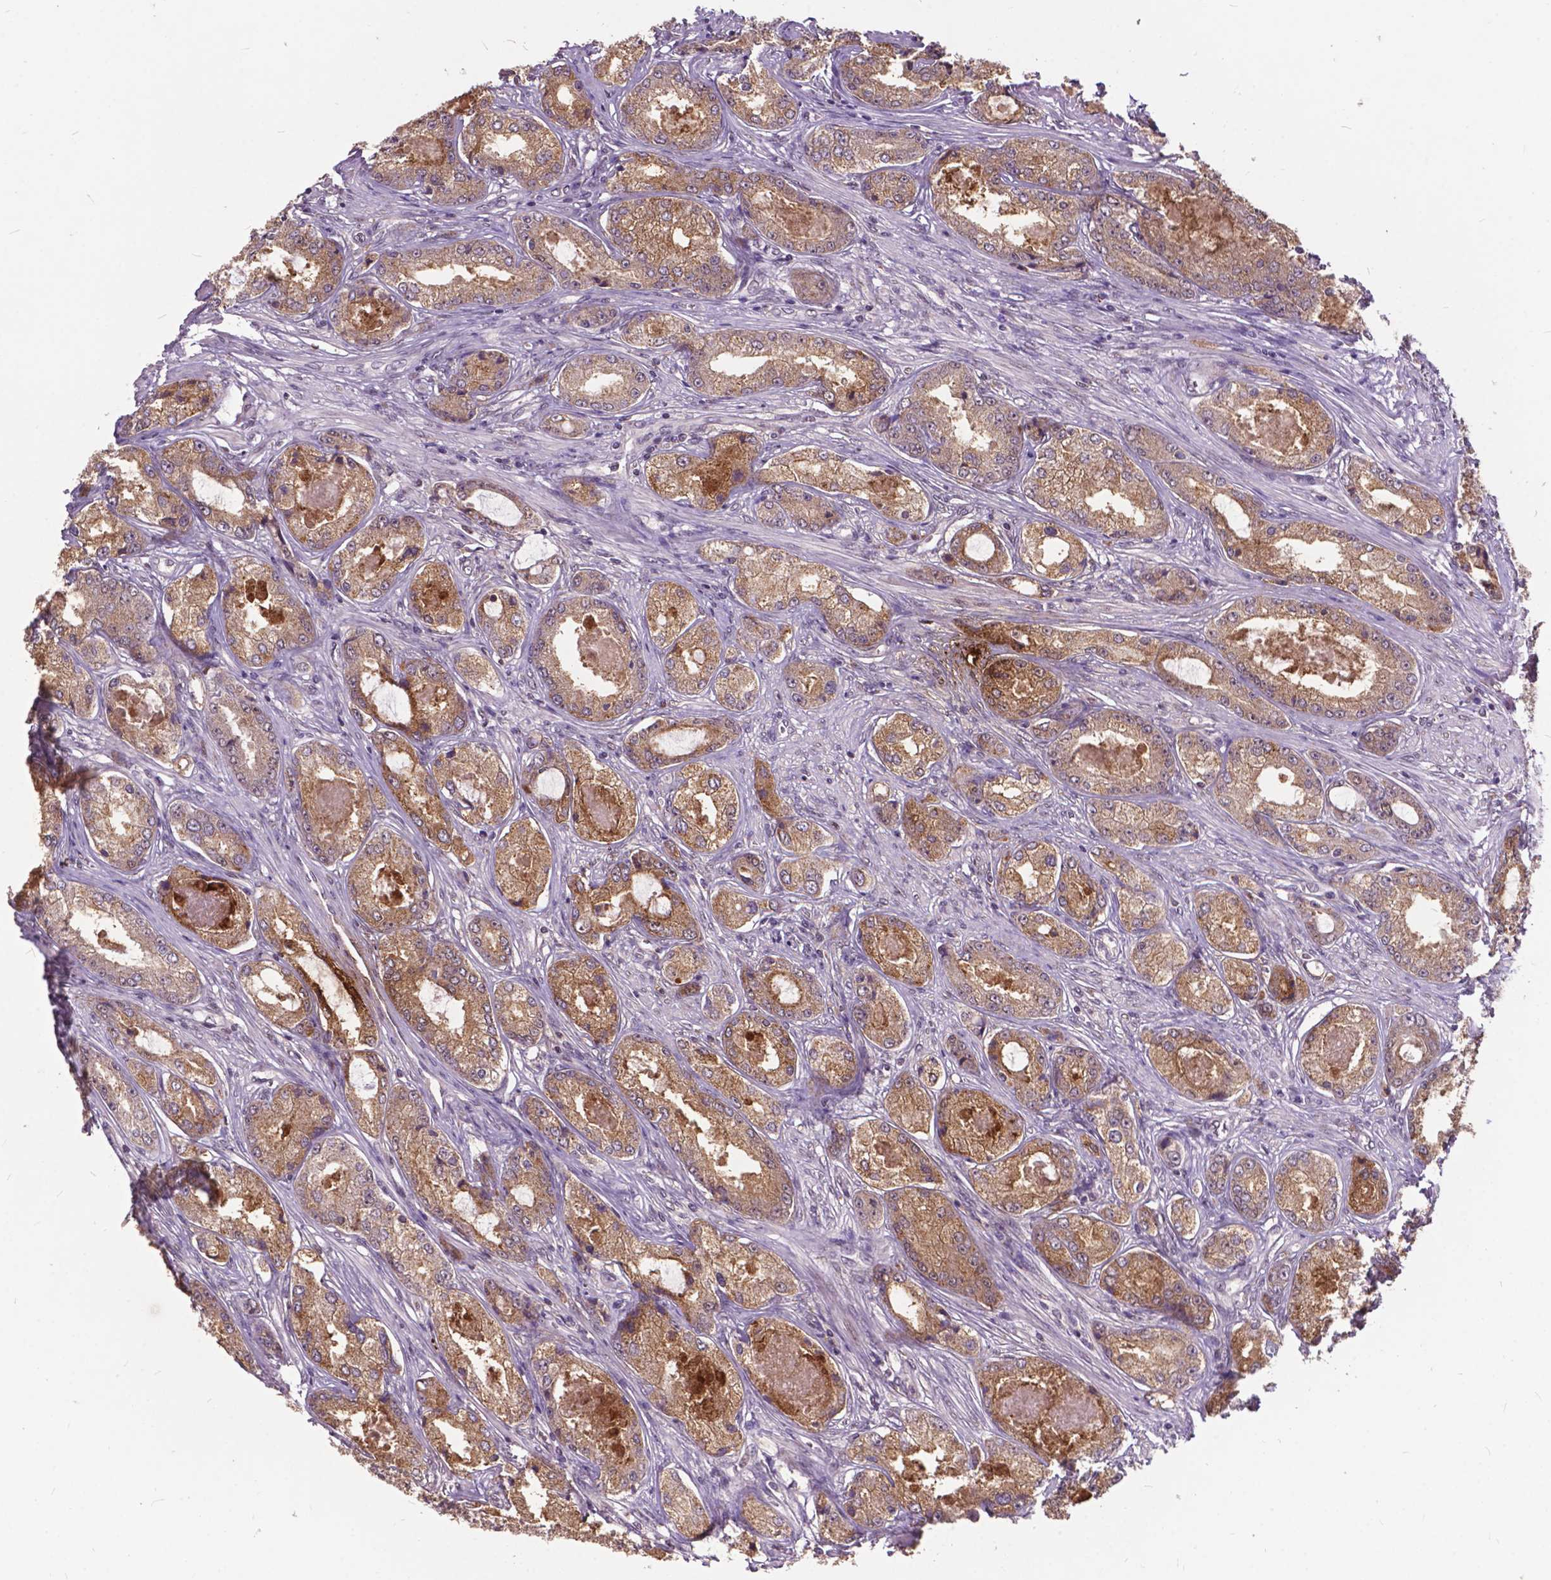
{"staining": {"intensity": "moderate", "quantity": ">75%", "location": "cytoplasmic/membranous"}, "tissue": "prostate cancer", "cell_type": "Tumor cells", "image_type": "cancer", "snomed": [{"axis": "morphology", "description": "Adenocarcinoma, Low grade"}, {"axis": "topography", "description": "Prostate"}], "caption": "The photomicrograph displays immunohistochemical staining of prostate adenocarcinoma (low-grade). There is moderate cytoplasmic/membranous expression is seen in approximately >75% of tumor cells.", "gene": "MSH2", "patient": {"sex": "male", "age": 68}}